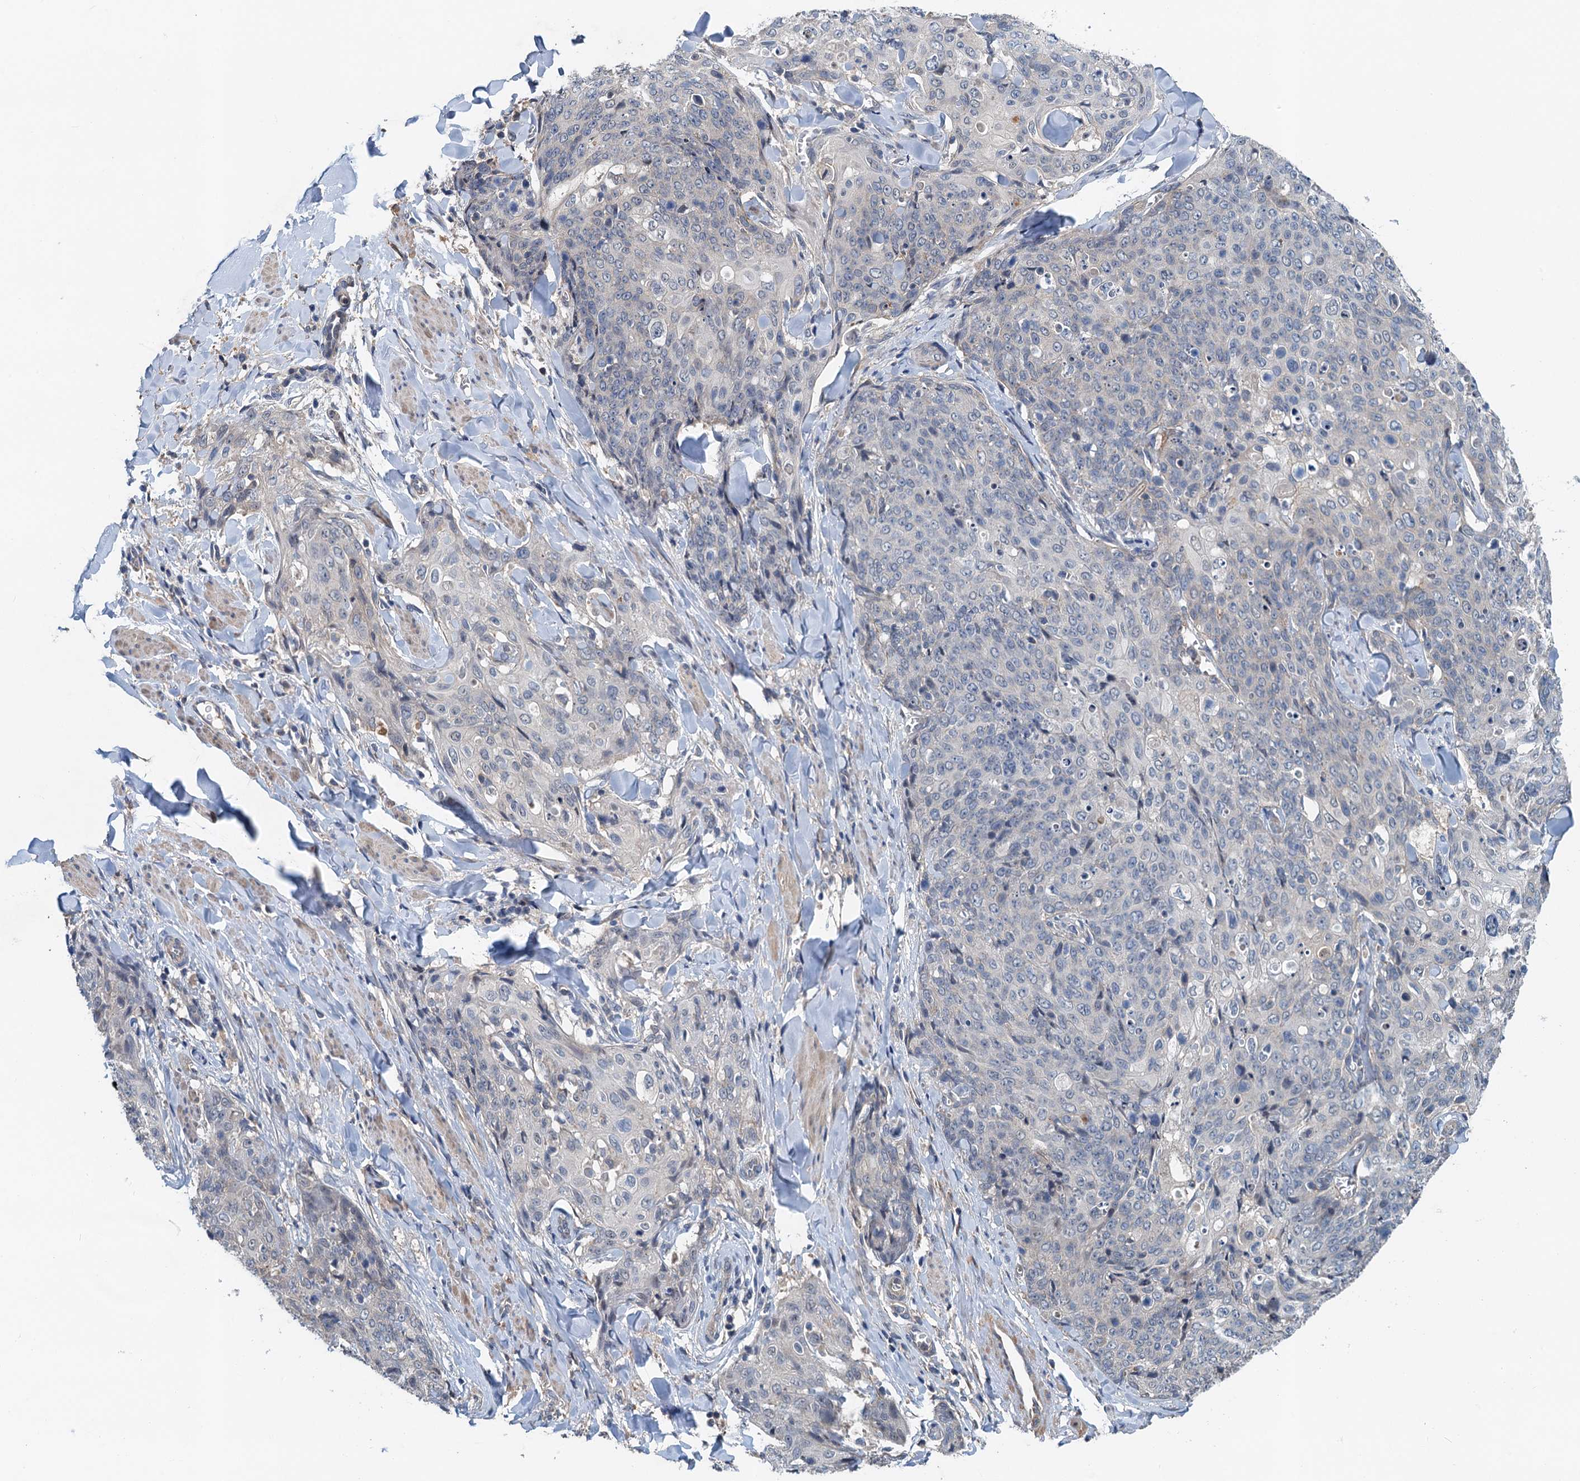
{"staining": {"intensity": "negative", "quantity": "none", "location": "none"}, "tissue": "skin cancer", "cell_type": "Tumor cells", "image_type": "cancer", "snomed": [{"axis": "morphology", "description": "Squamous cell carcinoma, NOS"}, {"axis": "topography", "description": "Skin"}, {"axis": "topography", "description": "Vulva"}], "caption": "Skin cancer (squamous cell carcinoma) was stained to show a protein in brown. There is no significant staining in tumor cells.", "gene": "ZNF606", "patient": {"sex": "female", "age": 85}}